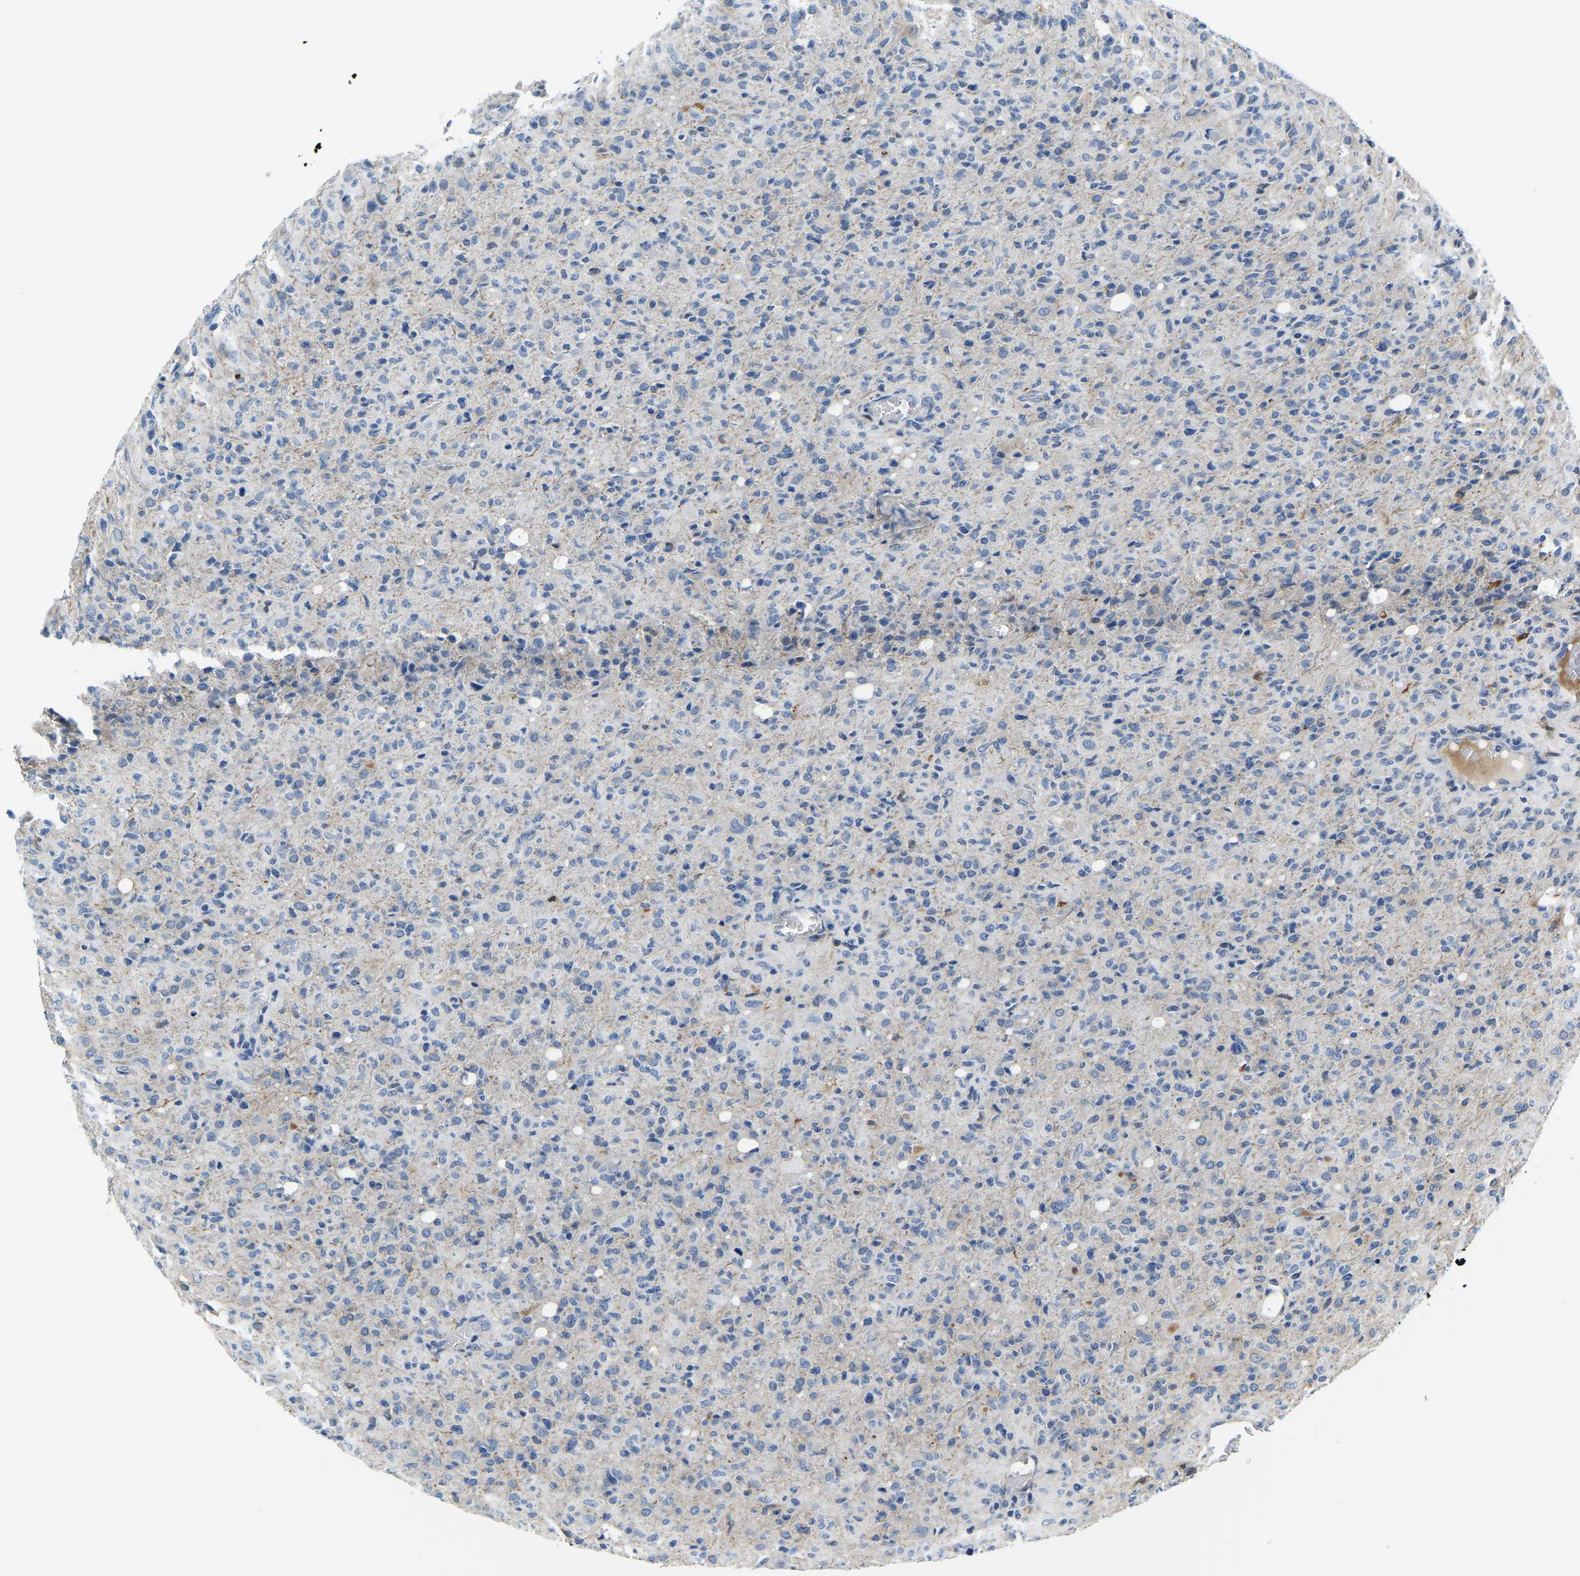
{"staining": {"intensity": "negative", "quantity": "none", "location": "none"}, "tissue": "glioma", "cell_type": "Tumor cells", "image_type": "cancer", "snomed": [{"axis": "morphology", "description": "Glioma, malignant, High grade"}, {"axis": "topography", "description": "Brain"}], "caption": "A histopathology image of glioma stained for a protein demonstrates no brown staining in tumor cells.", "gene": "LIAS", "patient": {"sex": "female", "age": 57}}